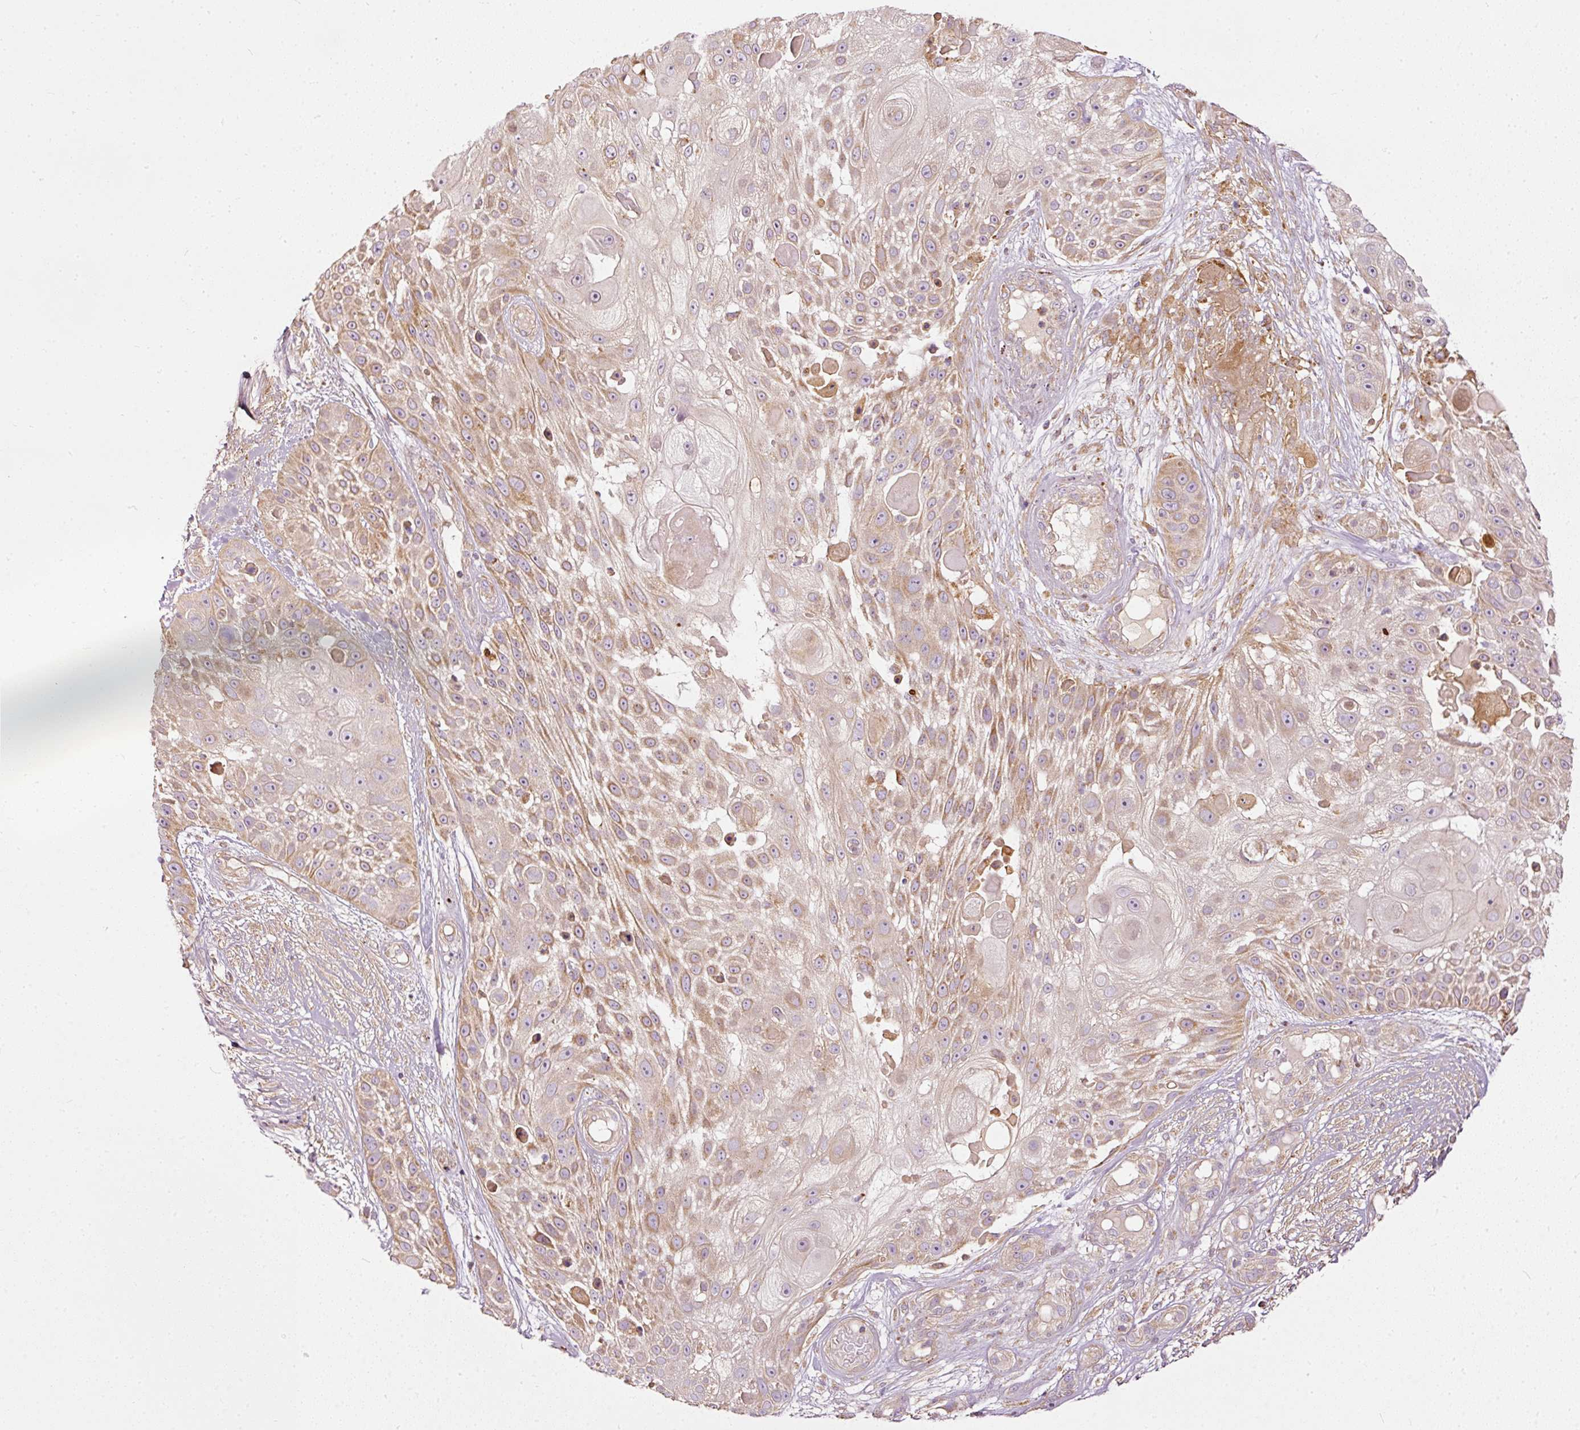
{"staining": {"intensity": "moderate", "quantity": "25%-75%", "location": "cytoplasmic/membranous"}, "tissue": "skin cancer", "cell_type": "Tumor cells", "image_type": "cancer", "snomed": [{"axis": "morphology", "description": "Squamous cell carcinoma, NOS"}, {"axis": "topography", "description": "Skin"}], "caption": "Skin cancer stained with DAB immunohistochemistry shows medium levels of moderate cytoplasmic/membranous positivity in approximately 25%-75% of tumor cells.", "gene": "PAQR9", "patient": {"sex": "female", "age": 86}}